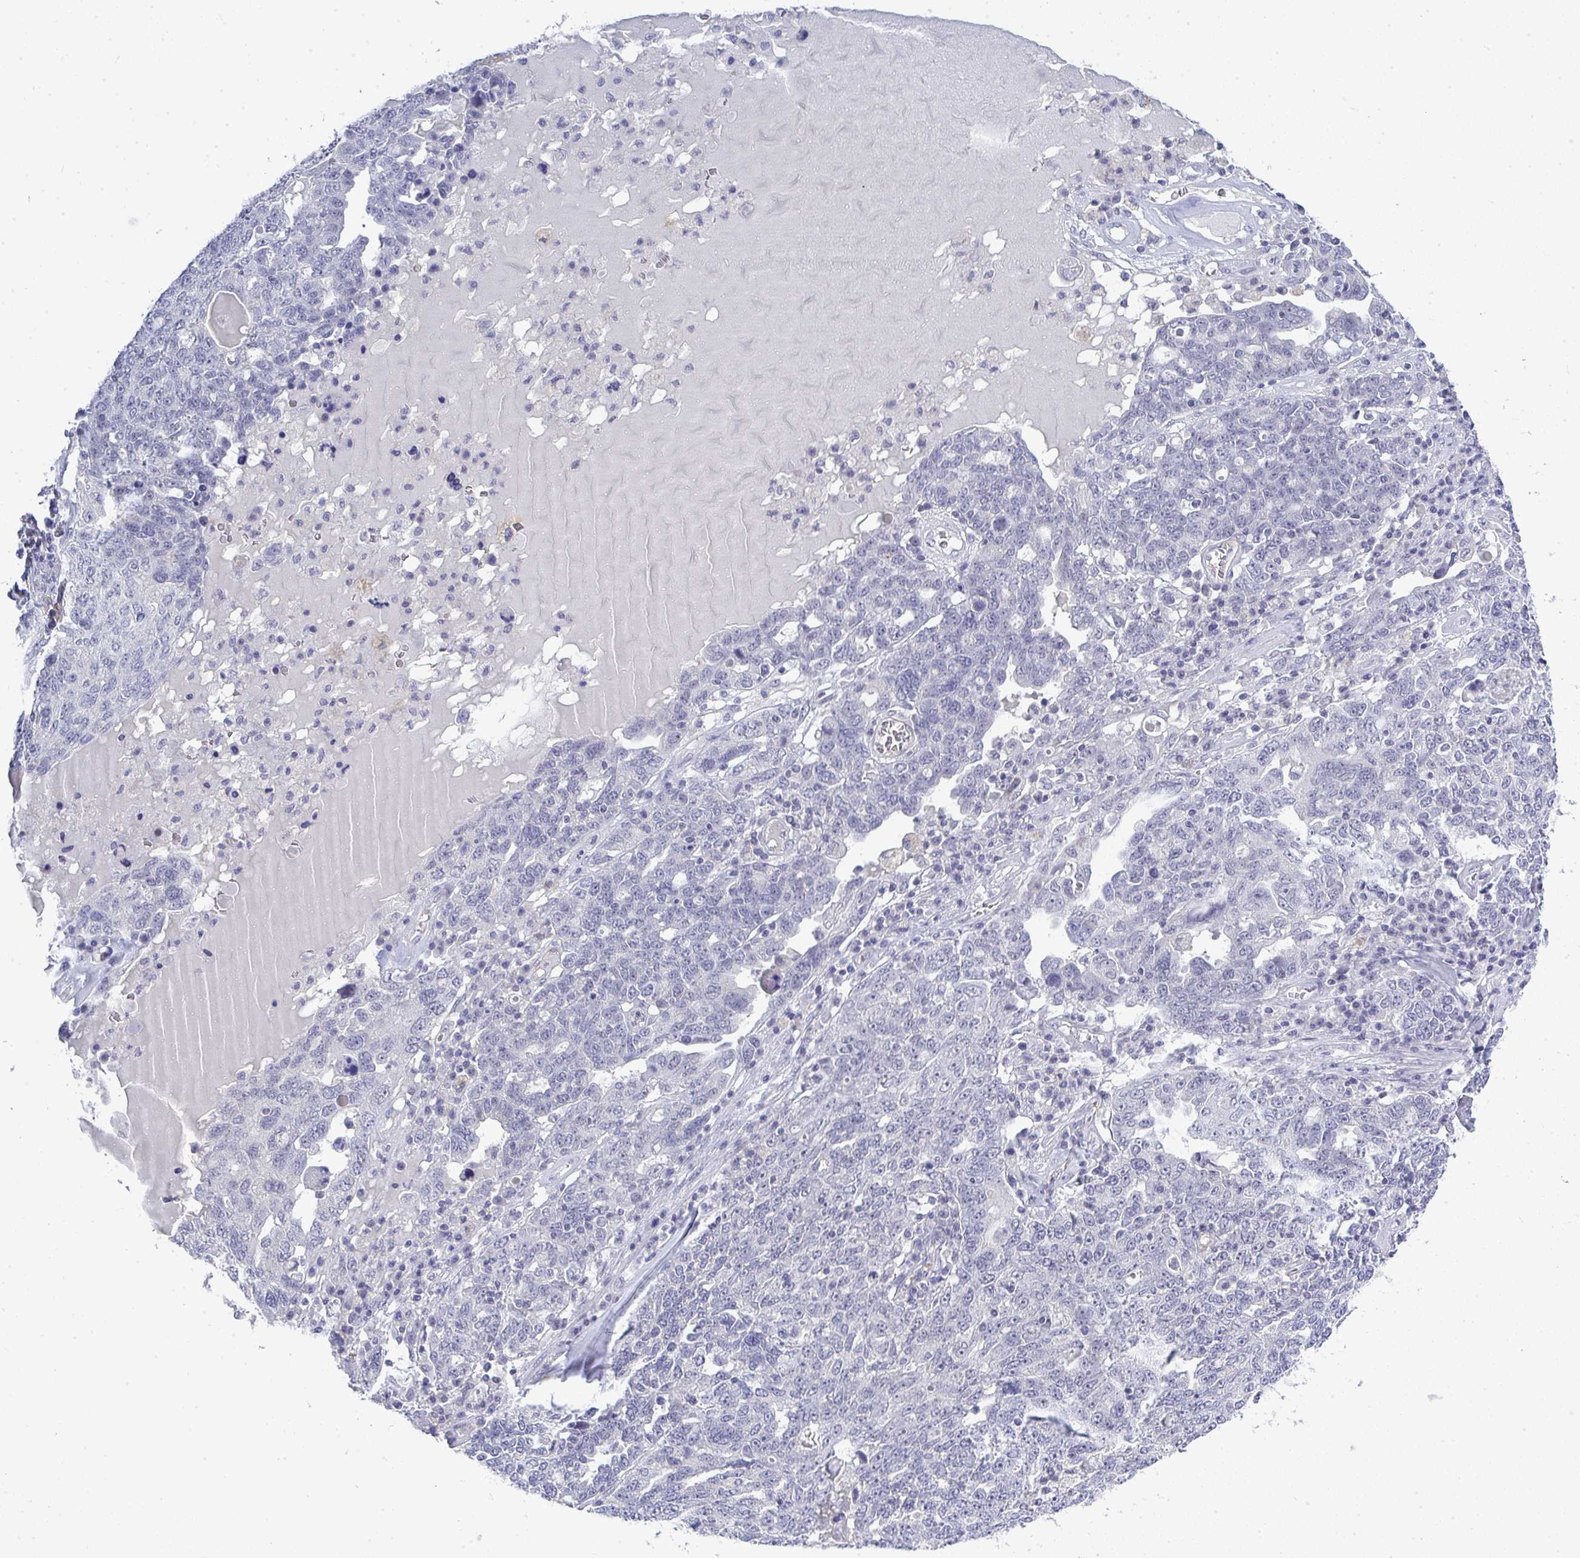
{"staining": {"intensity": "negative", "quantity": "none", "location": "none"}, "tissue": "ovarian cancer", "cell_type": "Tumor cells", "image_type": "cancer", "snomed": [{"axis": "morphology", "description": "Carcinoma, endometroid"}, {"axis": "topography", "description": "Ovary"}], "caption": "Immunohistochemistry photomicrograph of neoplastic tissue: ovarian cancer stained with DAB (3,3'-diaminobenzidine) reveals no significant protein positivity in tumor cells. Brightfield microscopy of immunohistochemistry stained with DAB (brown) and hematoxylin (blue), captured at high magnification.", "gene": "TMEM82", "patient": {"sex": "female", "age": 62}}